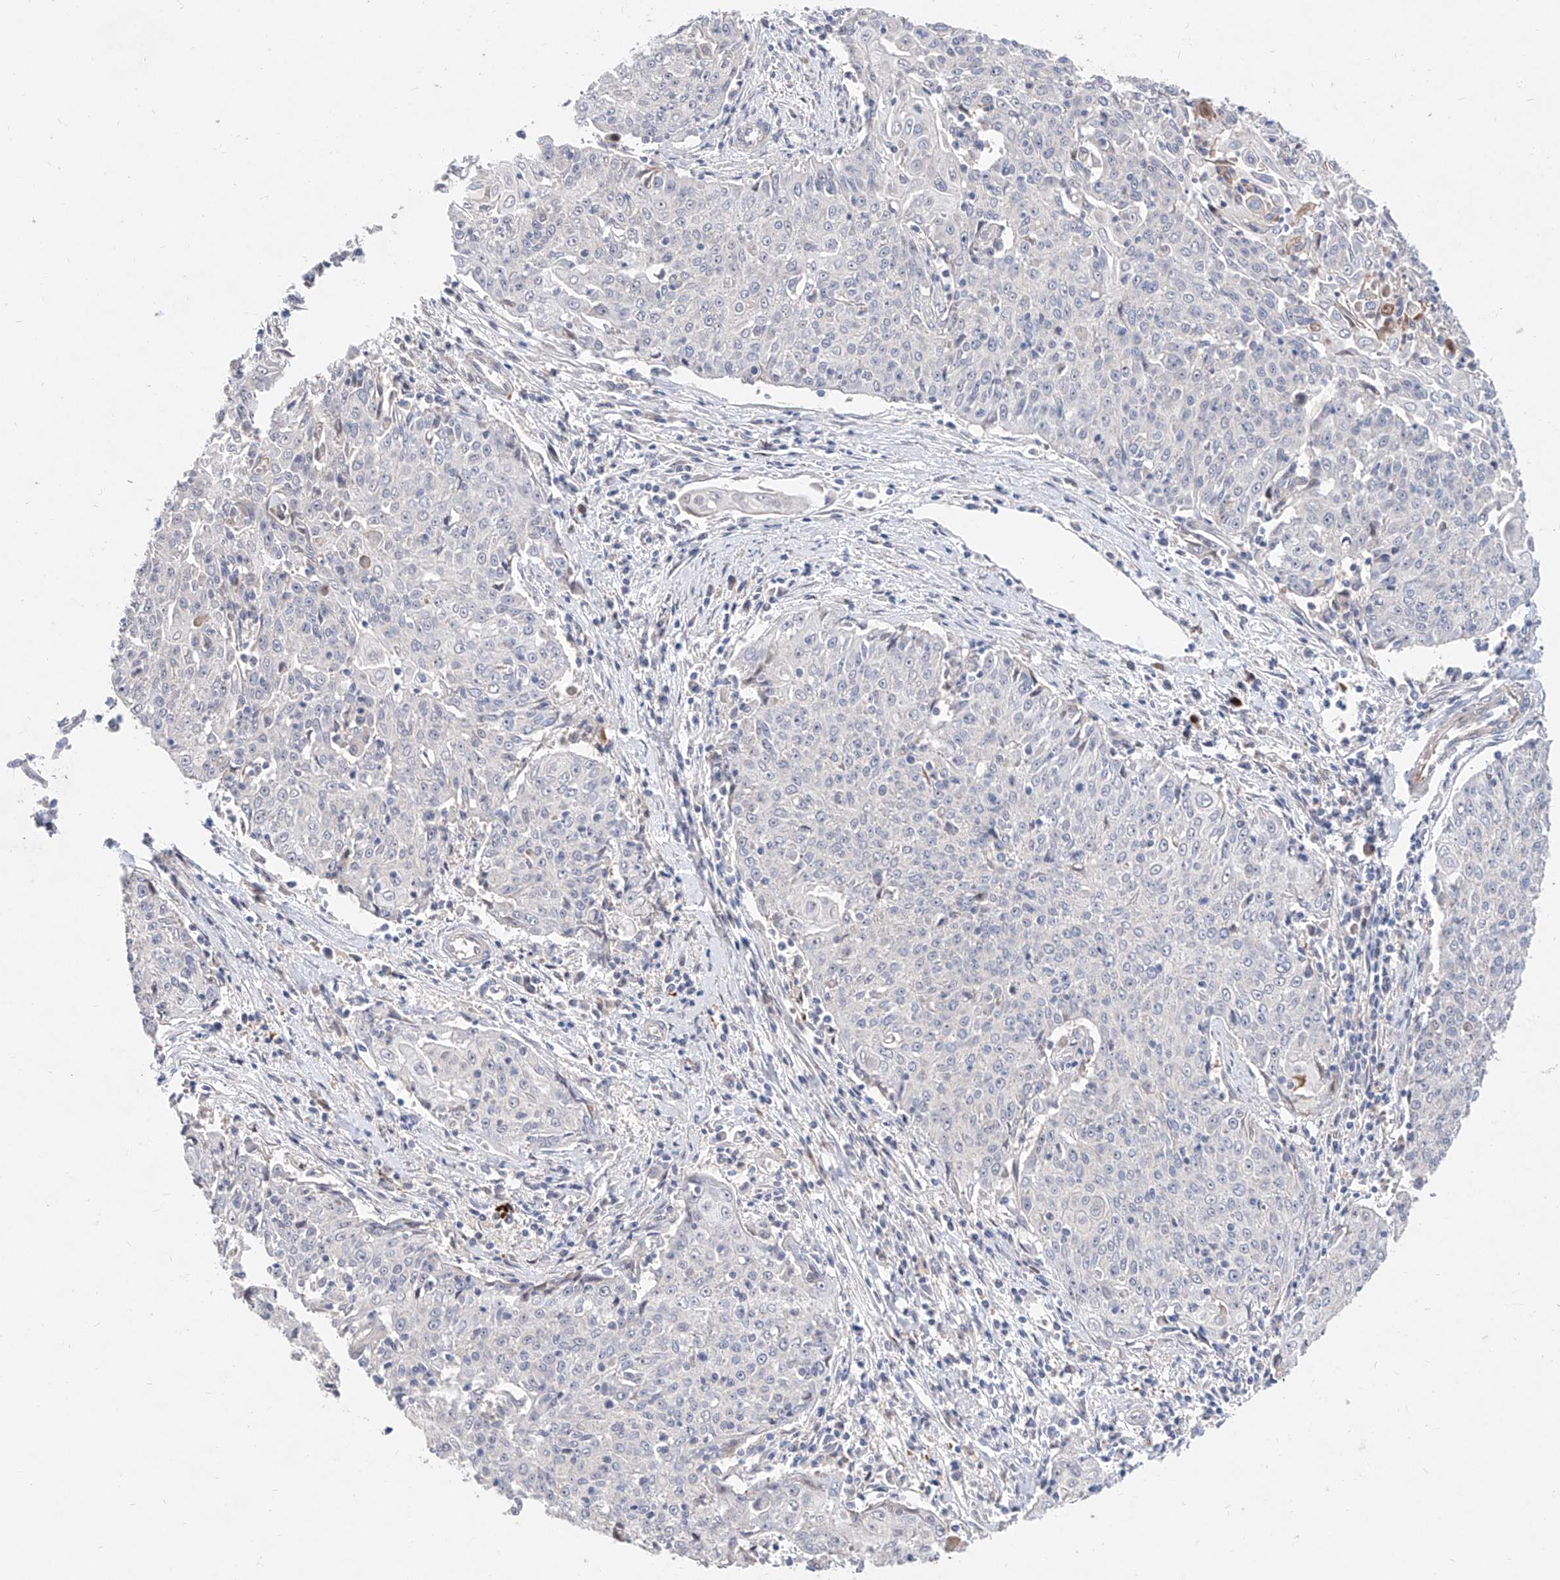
{"staining": {"intensity": "negative", "quantity": "none", "location": "none"}, "tissue": "cervical cancer", "cell_type": "Tumor cells", "image_type": "cancer", "snomed": [{"axis": "morphology", "description": "Squamous cell carcinoma, NOS"}, {"axis": "topography", "description": "Cervix"}], "caption": "Human squamous cell carcinoma (cervical) stained for a protein using immunohistochemistry displays no staining in tumor cells.", "gene": "FUCA2", "patient": {"sex": "female", "age": 48}}